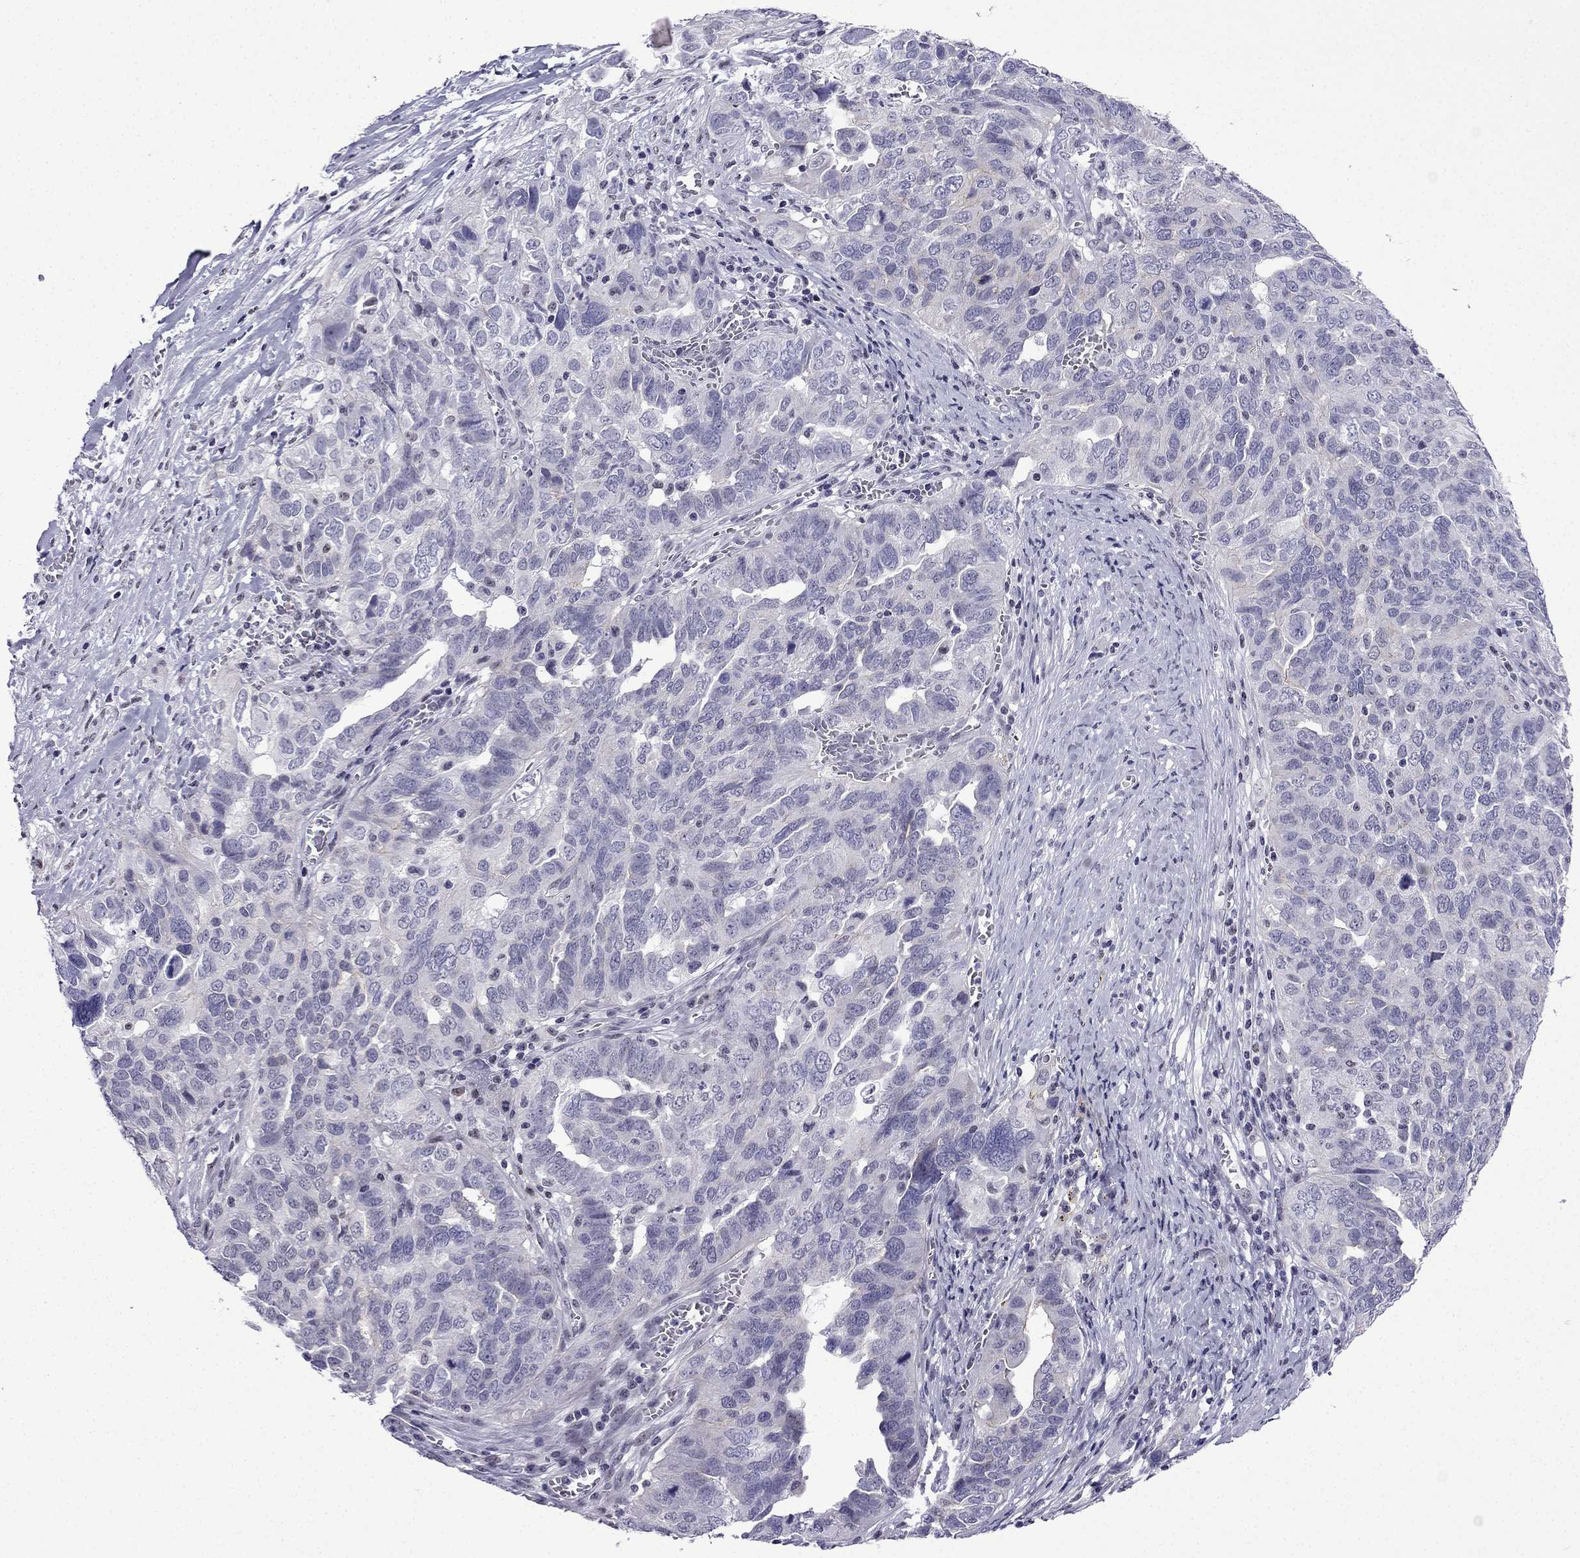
{"staining": {"intensity": "negative", "quantity": "none", "location": "none"}, "tissue": "ovarian cancer", "cell_type": "Tumor cells", "image_type": "cancer", "snomed": [{"axis": "morphology", "description": "Carcinoma, endometroid"}, {"axis": "topography", "description": "Soft tissue"}, {"axis": "topography", "description": "Ovary"}], "caption": "High magnification brightfield microscopy of ovarian endometroid carcinoma stained with DAB (3,3'-diaminobenzidine) (brown) and counterstained with hematoxylin (blue): tumor cells show no significant expression.", "gene": "POM121L12", "patient": {"sex": "female", "age": 52}}